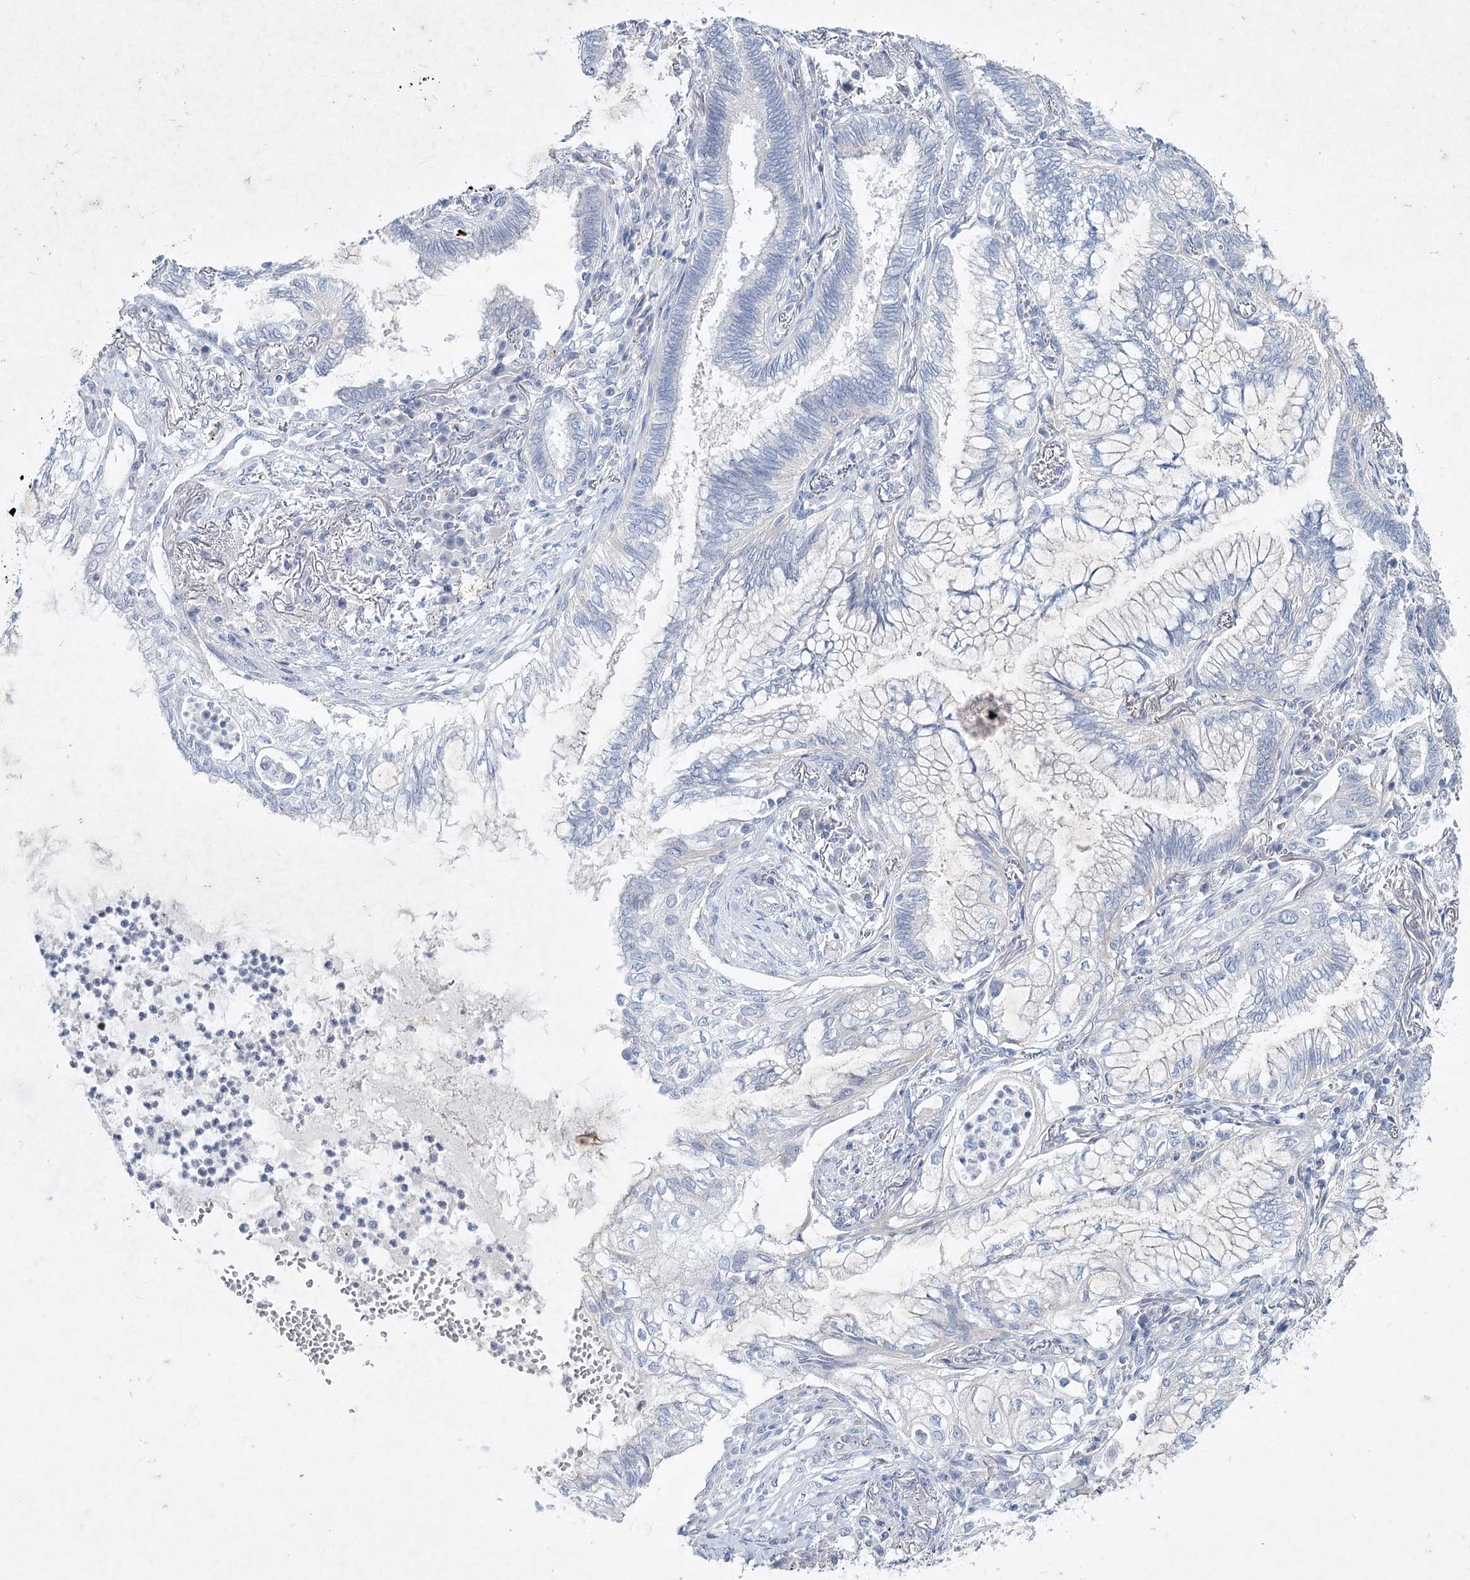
{"staining": {"intensity": "negative", "quantity": "none", "location": "none"}, "tissue": "lung cancer", "cell_type": "Tumor cells", "image_type": "cancer", "snomed": [{"axis": "morphology", "description": "Adenocarcinoma, NOS"}, {"axis": "topography", "description": "Lung"}], "caption": "Immunohistochemistry image of neoplastic tissue: adenocarcinoma (lung) stained with DAB (3,3'-diaminobenzidine) demonstrates no significant protein expression in tumor cells.", "gene": "MAP3K13", "patient": {"sex": "female", "age": 70}}